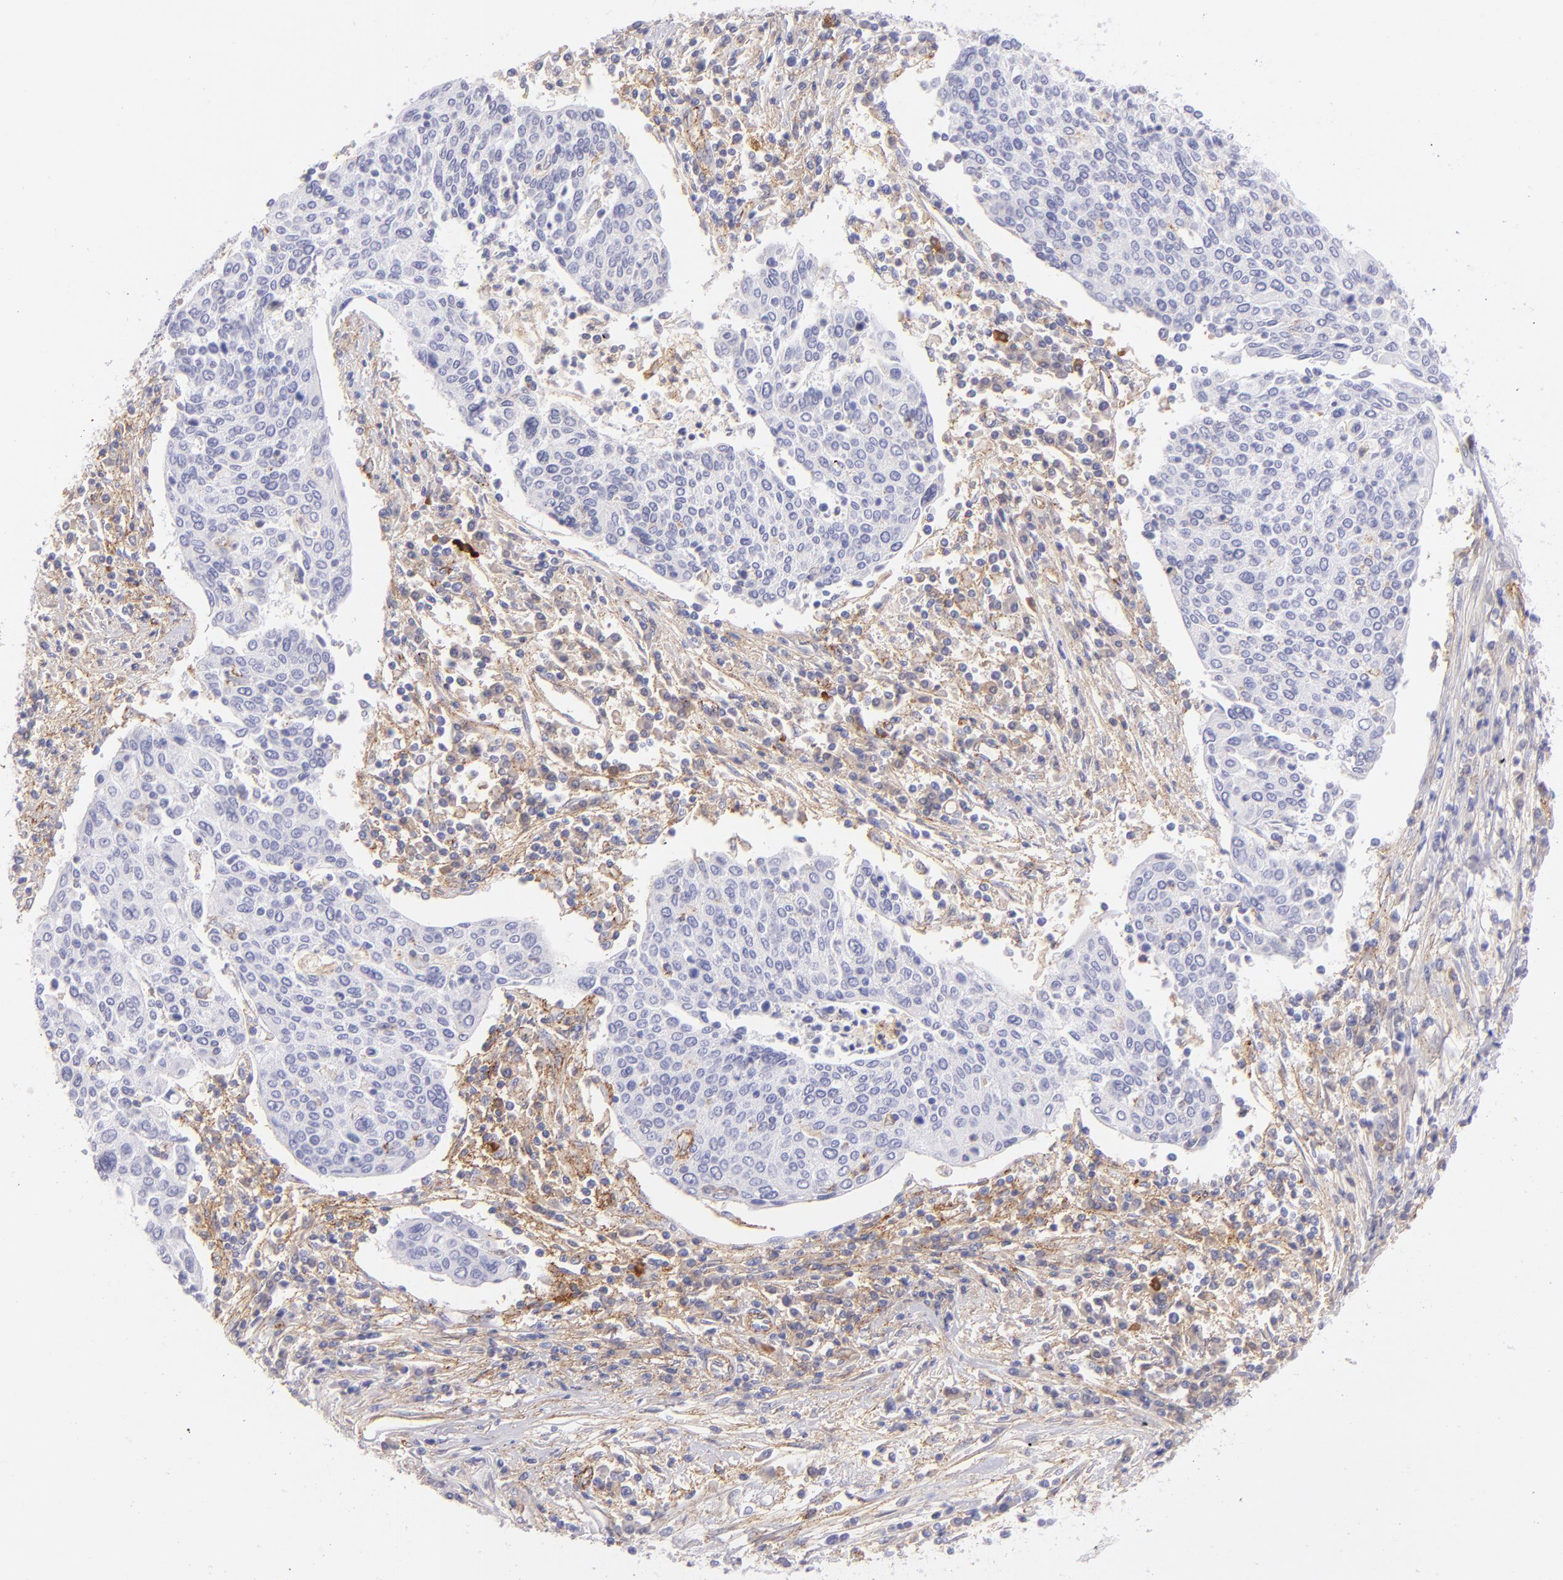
{"staining": {"intensity": "negative", "quantity": "none", "location": "none"}, "tissue": "cervical cancer", "cell_type": "Tumor cells", "image_type": "cancer", "snomed": [{"axis": "morphology", "description": "Squamous cell carcinoma, NOS"}, {"axis": "topography", "description": "Cervix"}], "caption": "DAB immunohistochemical staining of cervical squamous cell carcinoma shows no significant expression in tumor cells. Brightfield microscopy of immunohistochemistry (IHC) stained with DAB (3,3'-diaminobenzidine) (brown) and hematoxylin (blue), captured at high magnification.", "gene": "CD81", "patient": {"sex": "female", "age": 40}}